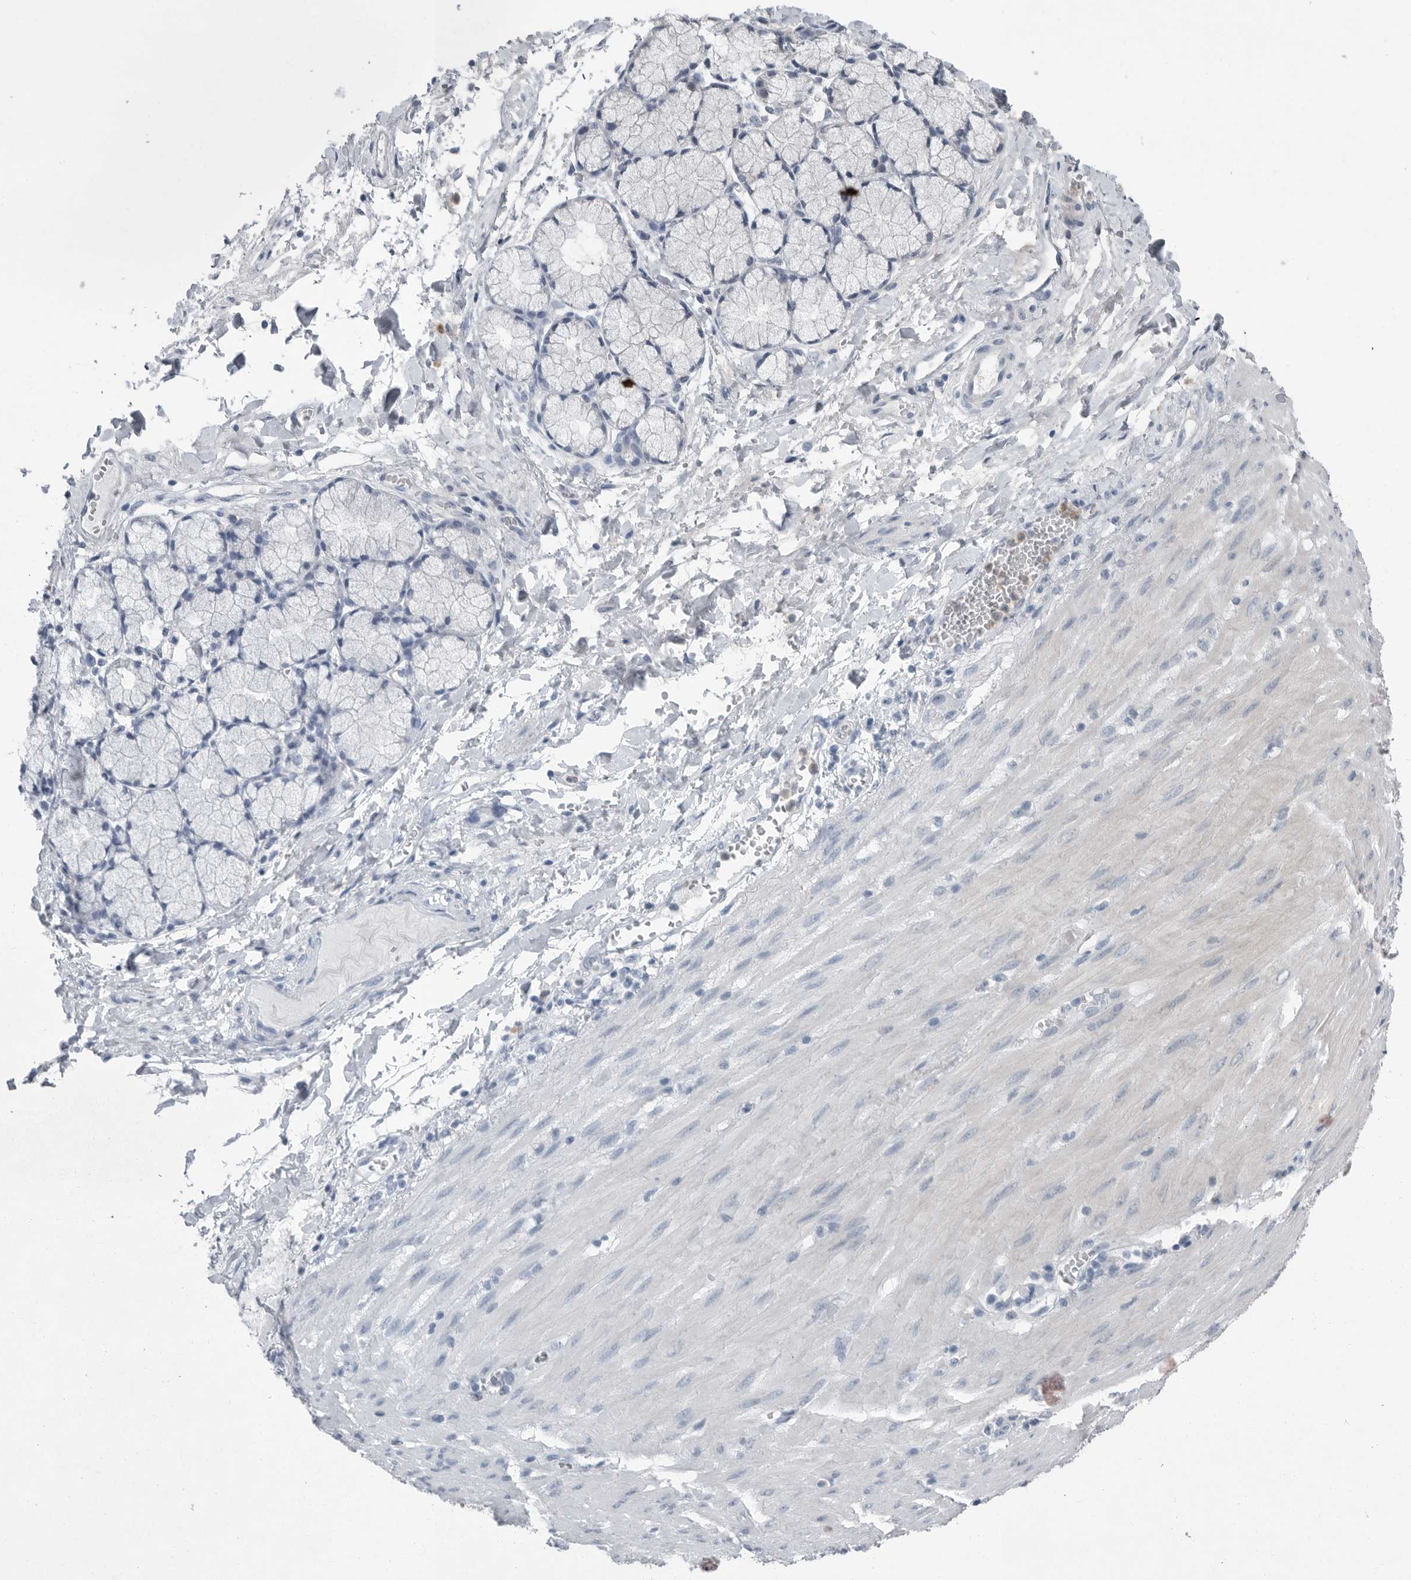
{"staining": {"intensity": "negative", "quantity": "none", "location": "none"}, "tissue": "stomach cancer", "cell_type": "Tumor cells", "image_type": "cancer", "snomed": [{"axis": "morphology", "description": "Adenocarcinoma, NOS"}, {"axis": "topography", "description": "Stomach"}, {"axis": "topography", "description": "Stomach, lower"}], "caption": "High magnification brightfield microscopy of stomach cancer stained with DAB (3,3'-diaminobenzidine) (brown) and counterstained with hematoxylin (blue): tumor cells show no significant staining.", "gene": "SCP2", "patient": {"sex": "female", "age": 48}}